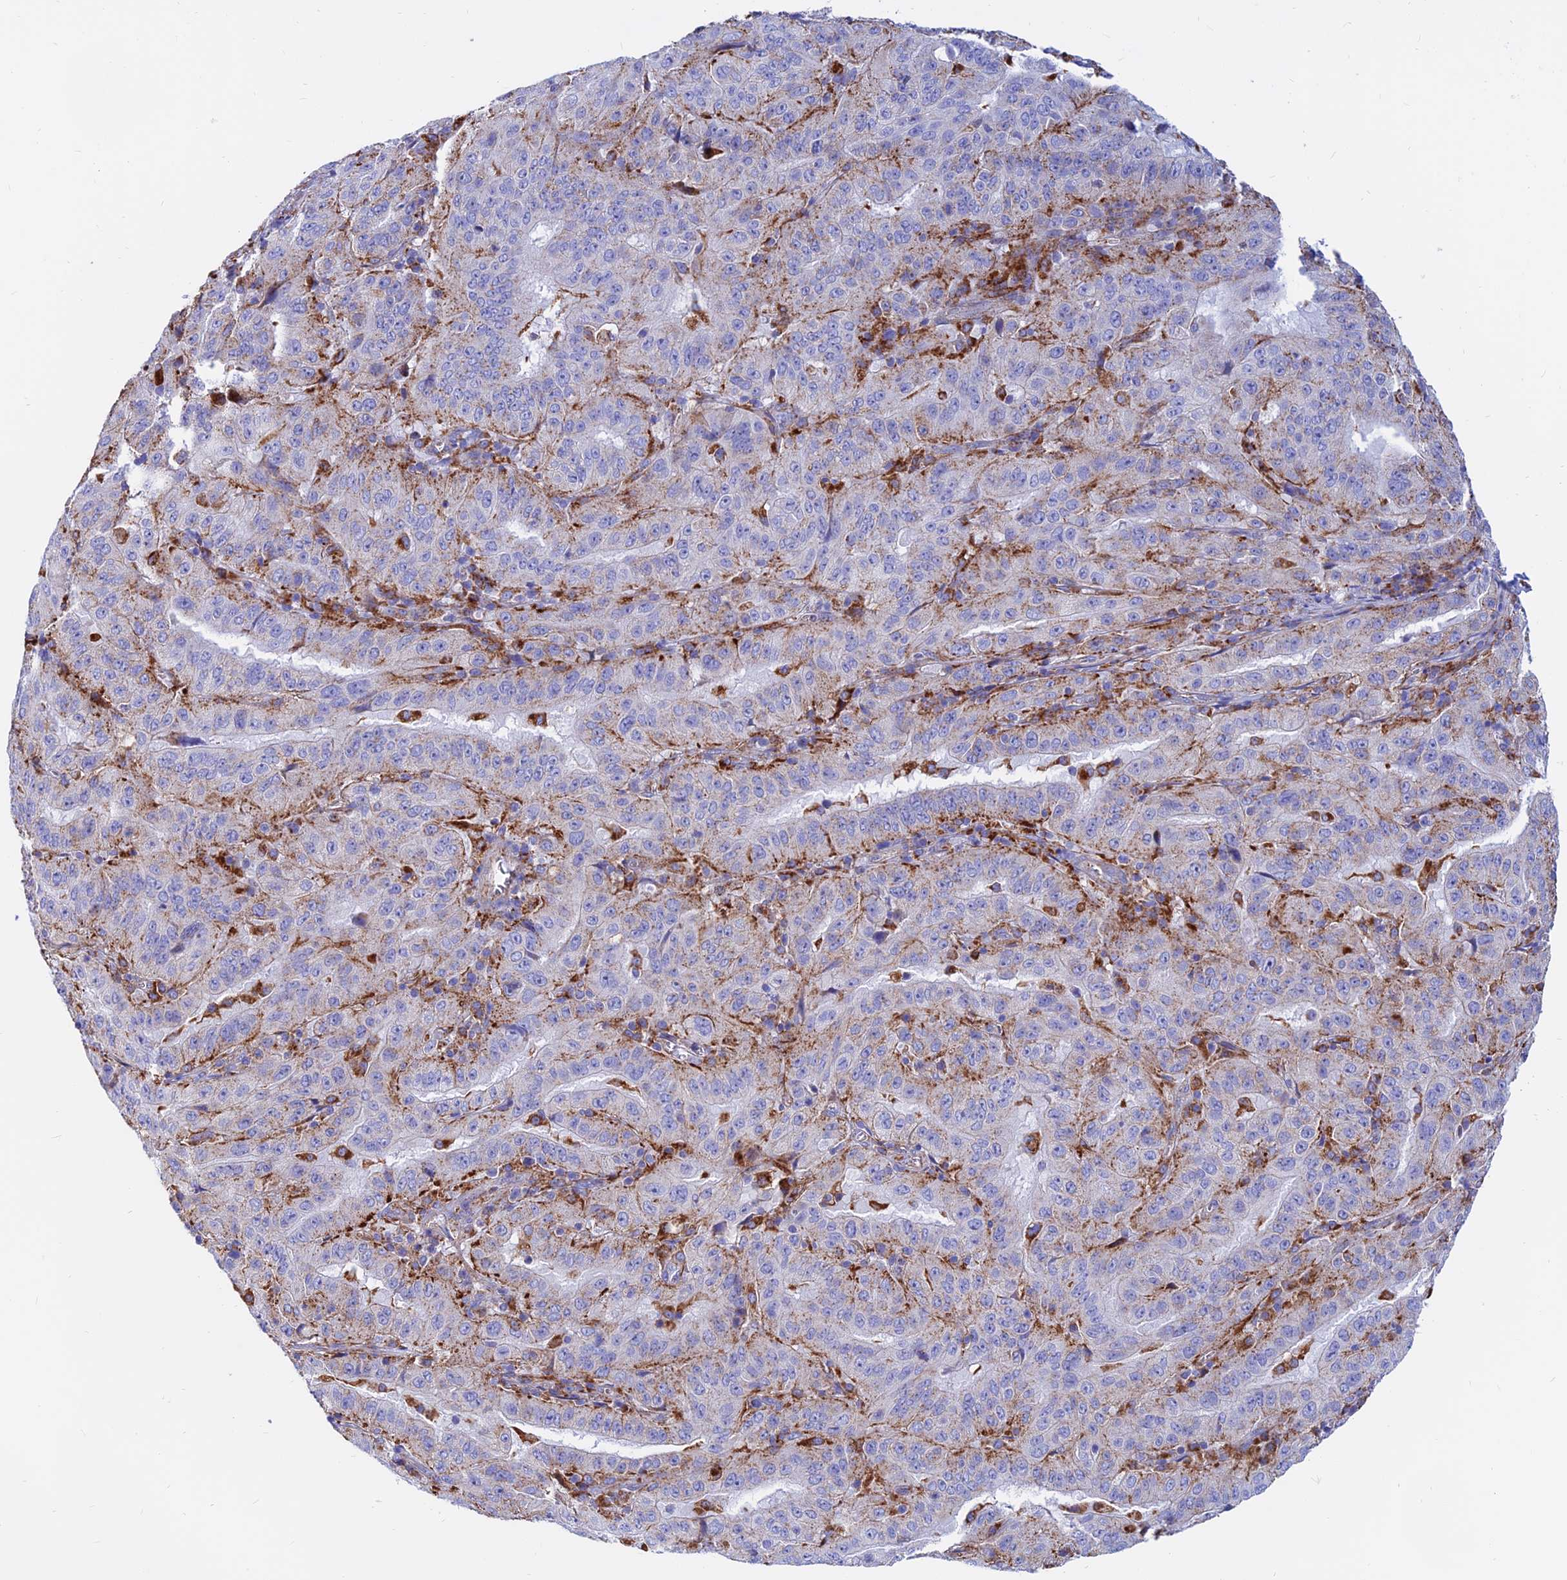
{"staining": {"intensity": "moderate", "quantity": "<25%", "location": "cytoplasmic/membranous"}, "tissue": "pancreatic cancer", "cell_type": "Tumor cells", "image_type": "cancer", "snomed": [{"axis": "morphology", "description": "Adenocarcinoma, NOS"}, {"axis": "topography", "description": "Pancreas"}], "caption": "A high-resolution micrograph shows IHC staining of pancreatic adenocarcinoma, which reveals moderate cytoplasmic/membranous expression in approximately <25% of tumor cells. Using DAB (brown) and hematoxylin (blue) stains, captured at high magnification using brightfield microscopy.", "gene": "SPNS1", "patient": {"sex": "male", "age": 63}}